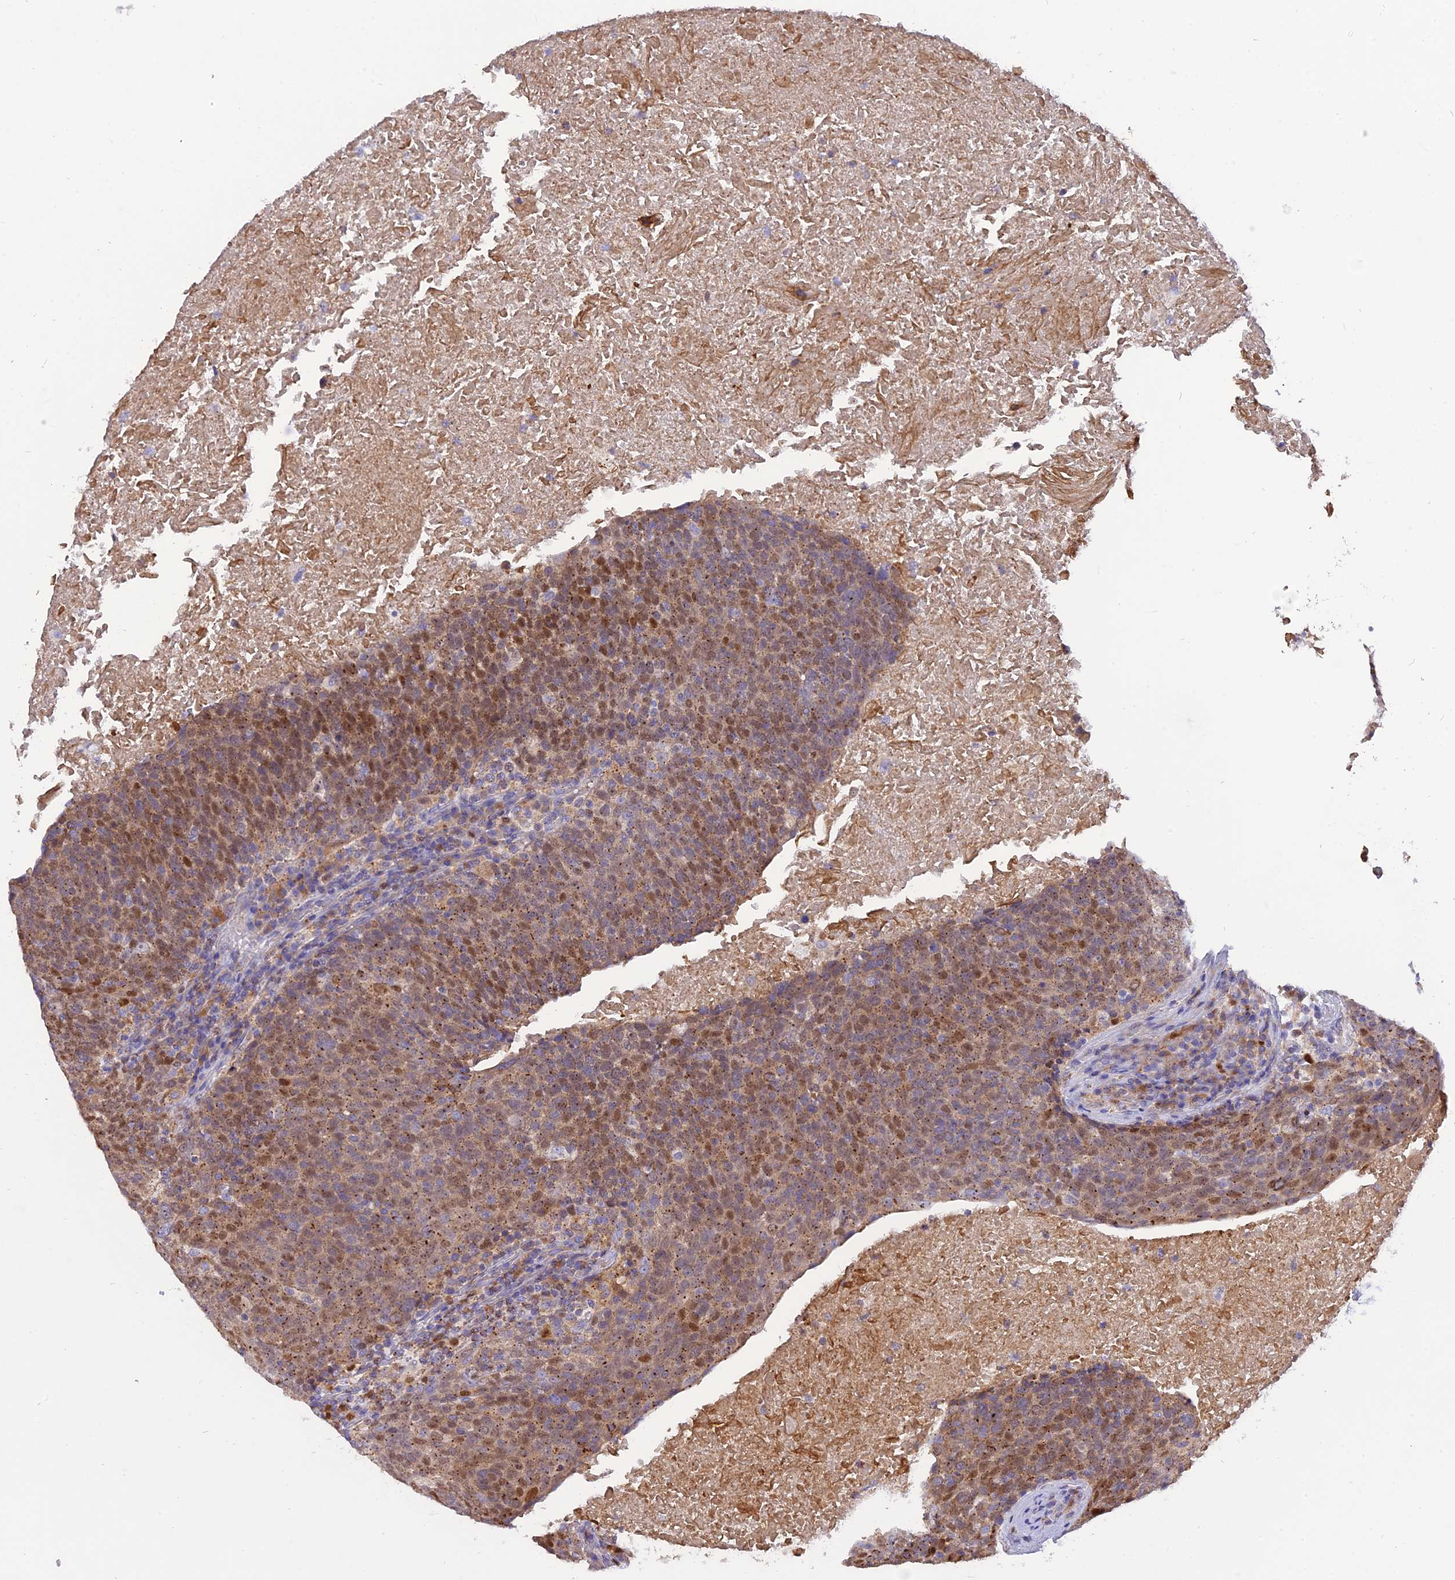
{"staining": {"intensity": "moderate", "quantity": ">75%", "location": "cytoplasmic/membranous,nuclear"}, "tissue": "head and neck cancer", "cell_type": "Tumor cells", "image_type": "cancer", "snomed": [{"axis": "morphology", "description": "Squamous cell carcinoma, NOS"}, {"axis": "morphology", "description": "Squamous cell carcinoma, metastatic, NOS"}, {"axis": "topography", "description": "Lymph node"}, {"axis": "topography", "description": "Head-Neck"}], "caption": "Immunohistochemistry of human squamous cell carcinoma (head and neck) shows medium levels of moderate cytoplasmic/membranous and nuclear staining in approximately >75% of tumor cells. (Brightfield microscopy of DAB IHC at high magnification).", "gene": "CENPV", "patient": {"sex": "male", "age": 62}}